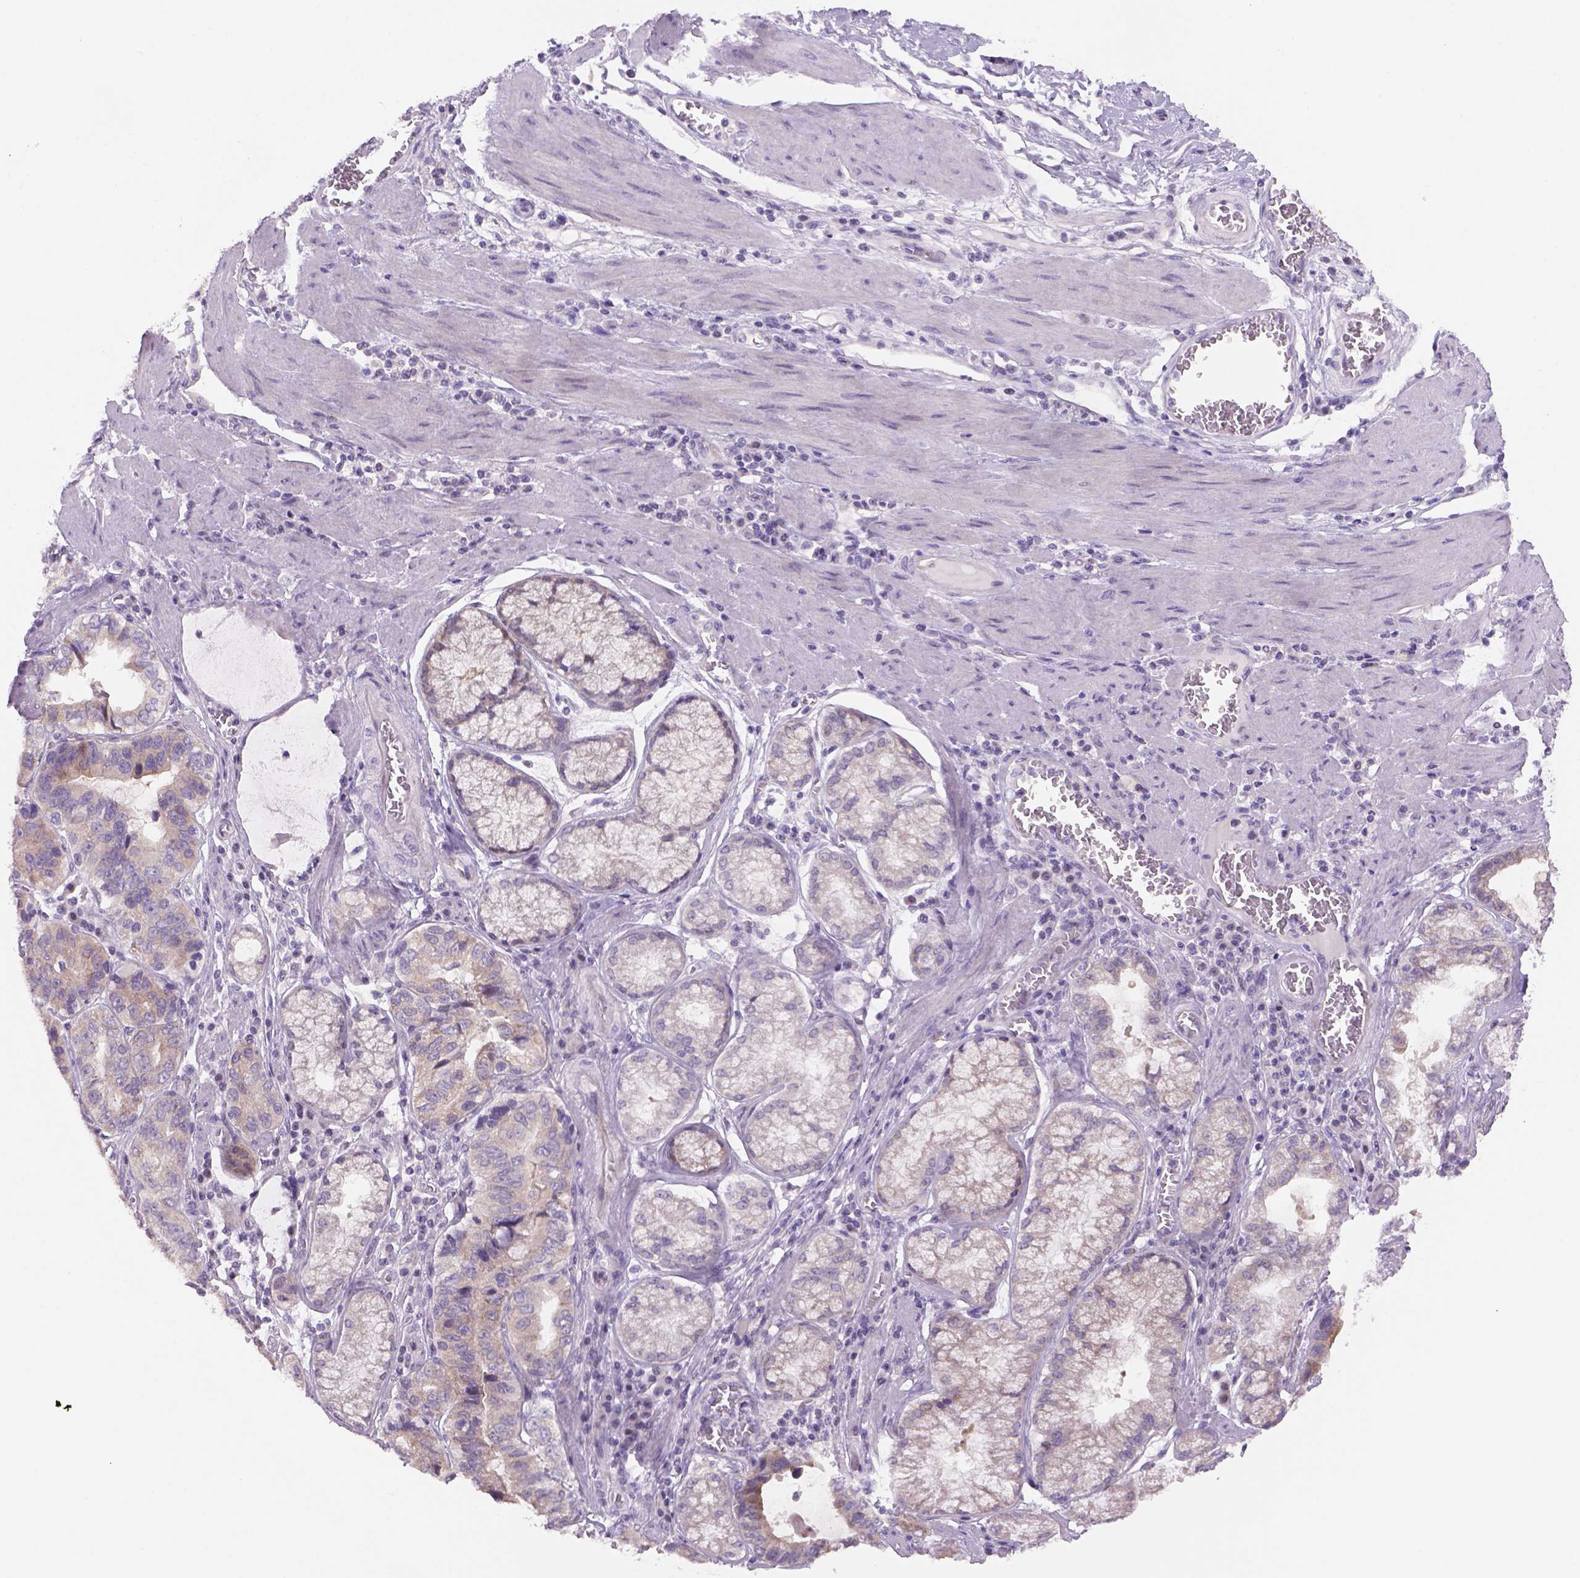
{"staining": {"intensity": "weak", "quantity": "25%-75%", "location": "cytoplasmic/membranous"}, "tissue": "stomach cancer", "cell_type": "Tumor cells", "image_type": "cancer", "snomed": [{"axis": "morphology", "description": "Adenocarcinoma, NOS"}, {"axis": "topography", "description": "Stomach, lower"}], "caption": "A micrograph of stomach cancer (adenocarcinoma) stained for a protein exhibits weak cytoplasmic/membranous brown staining in tumor cells.", "gene": "ADGRV1", "patient": {"sex": "female", "age": 76}}